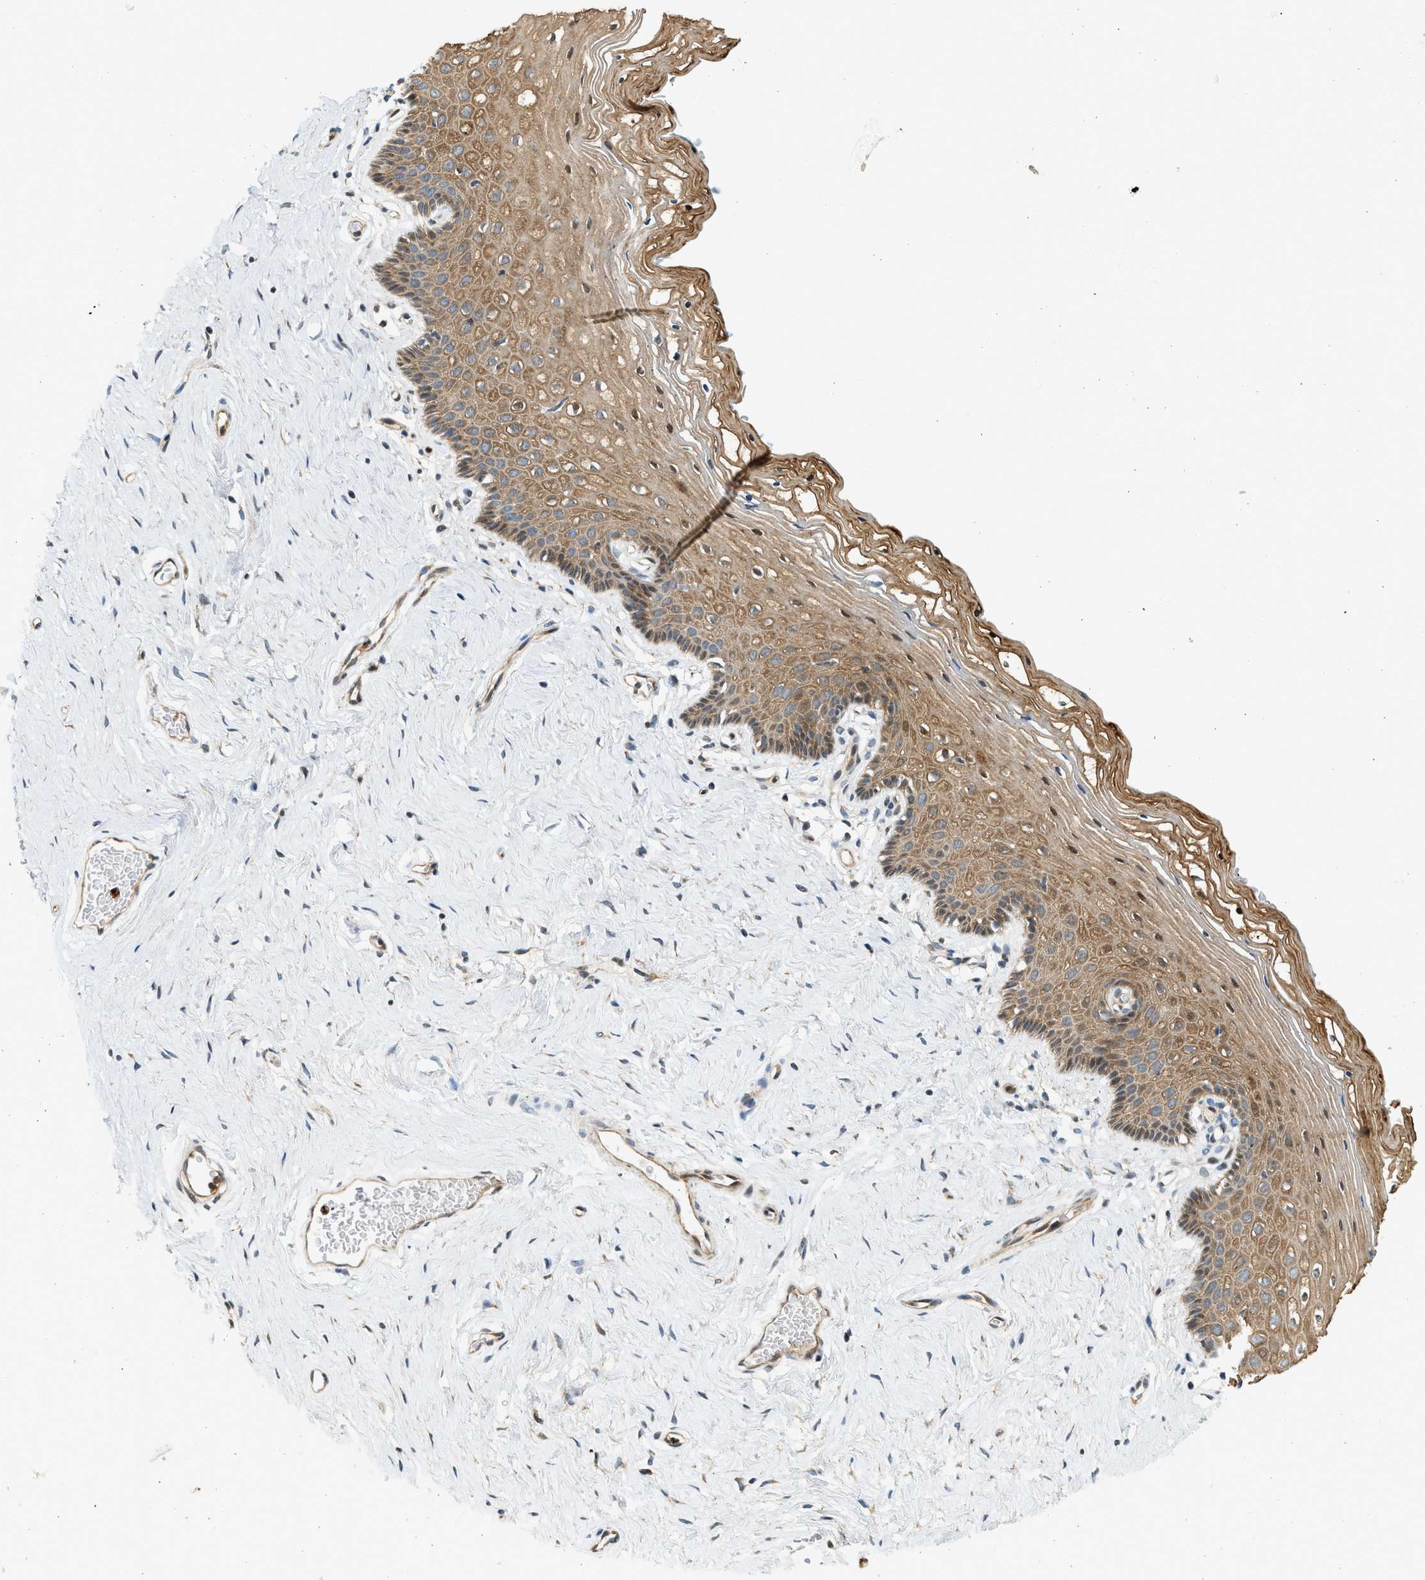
{"staining": {"intensity": "moderate", "quantity": ">75%", "location": "cytoplasmic/membranous"}, "tissue": "vagina", "cell_type": "Squamous epithelial cells", "image_type": "normal", "snomed": [{"axis": "morphology", "description": "Normal tissue, NOS"}, {"axis": "topography", "description": "Vagina"}], "caption": "The histopathology image exhibits immunohistochemical staining of unremarkable vagina. There is moderate cytoplasmic/membranous staining is present in approximately >75% of squamous epithelial cells. (brown staining indicates protein expression, while blue staining denotes nuclei).", "gene": "NRSN2", "patient": {"sex": "female", "age": 32}}